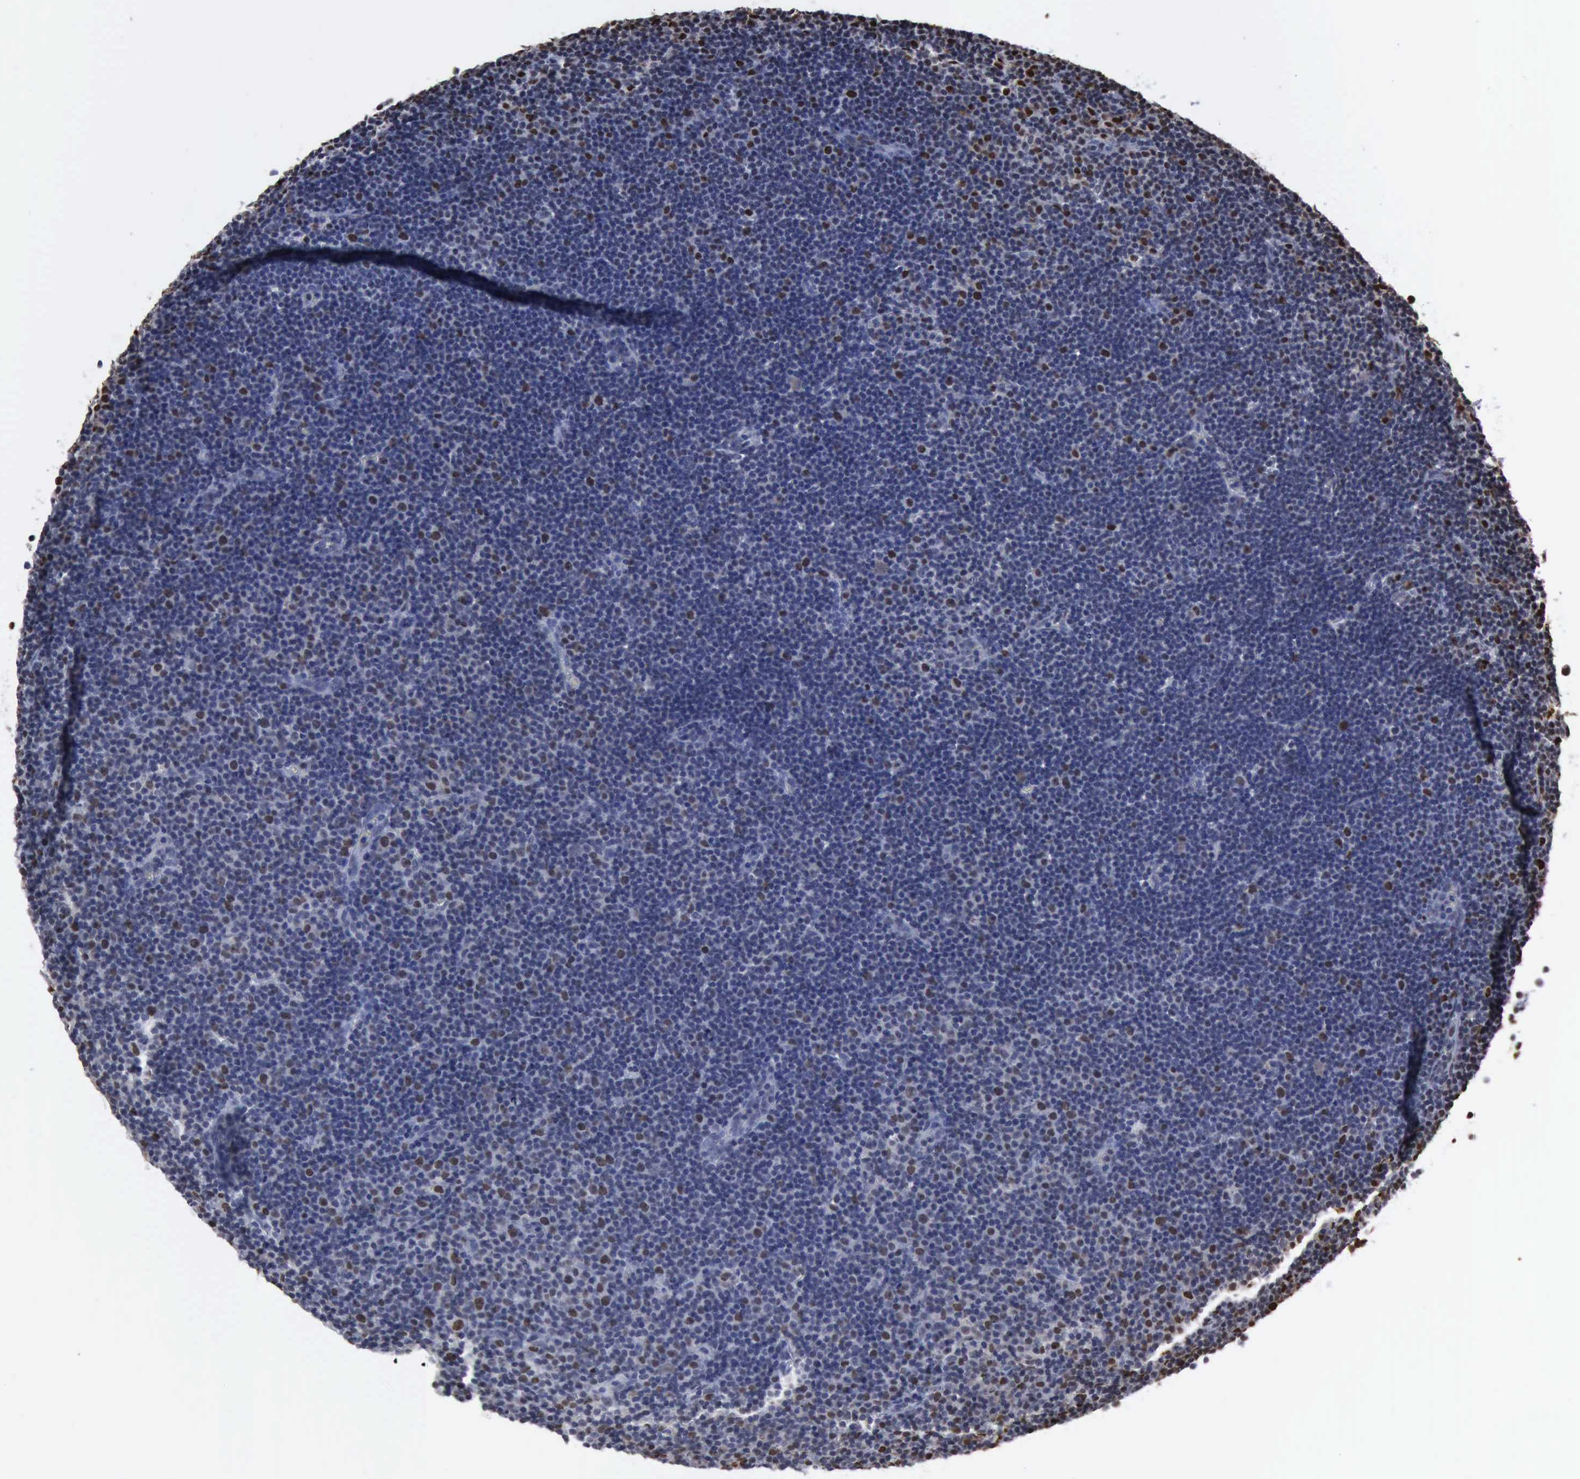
{"staining": {"intensity": "weak", "quantity": "25%-75%", "location": "nuclear"}, "tissue": "lymphoma", "cell_type": "Tumor cells", "image_type": "cancer", "snomed": [{"axis": "morphology", "description": "Malignant lymphoma, non-Hodgkin's type, Low grade"}, {"axis": "topography", "description": "Lymph node"}], "caption": "Lymphoma tissue displays weak nuclear positivity in about 25%-75% of tumor cells", "gene": "PCNA", "patient": {"sex": "male", "age": 57}}